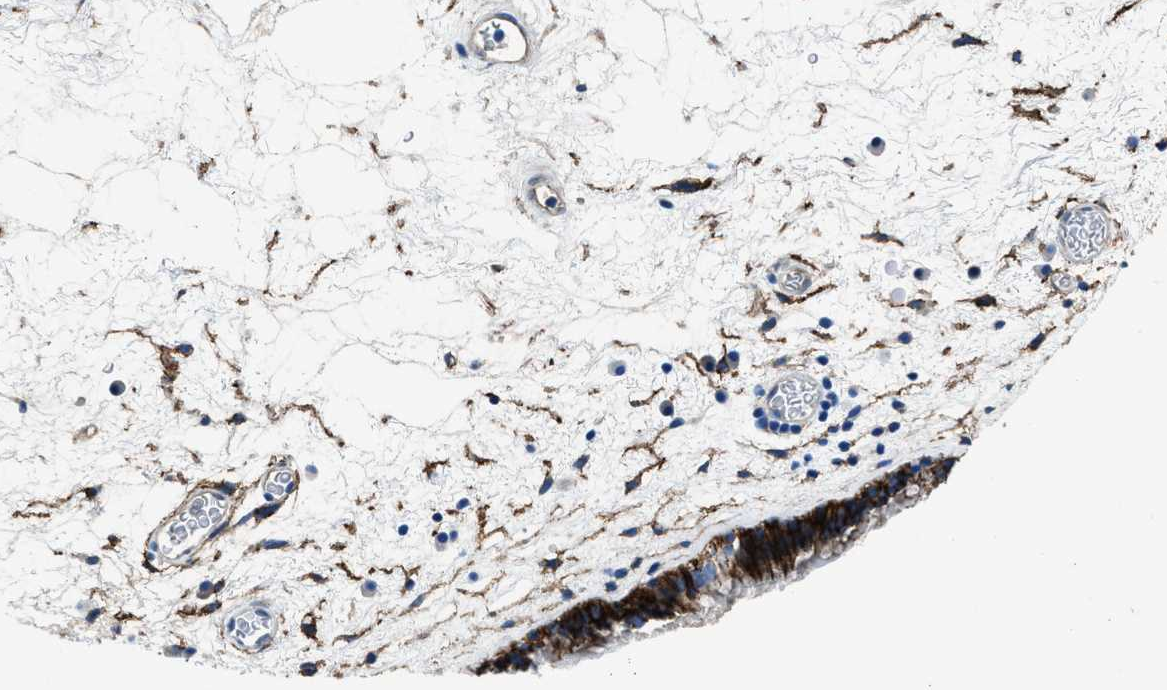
{"staining": {"intensity": "strong", "quantity": ">75%", "location": "cytoplasmic/membranous"}, "tissue": "nasopharynx", "cell_type": "Respiratory epithelial cells", "image_type": "normal", "snomed": [{"axis": "morphology", "description": "Normal tissue, NOS"}, {"axis": "morphology", "description": "Inflammation, NOS"}, {"axis": "topography", "description": "Nasopharynx"}], "caption": "Nasopharynx was stained to show a protein in brown. There is high levels of strong cytoplasmic/membranous staining in approximately >75% of respiratory epithelial cells. (DAB (3,3'-diaminobenzidine) IHC, brown staining for protein, blue staining for nuclei).", "gene": "PTGFRN", "patient": {"sex": "male", "age": 48}}